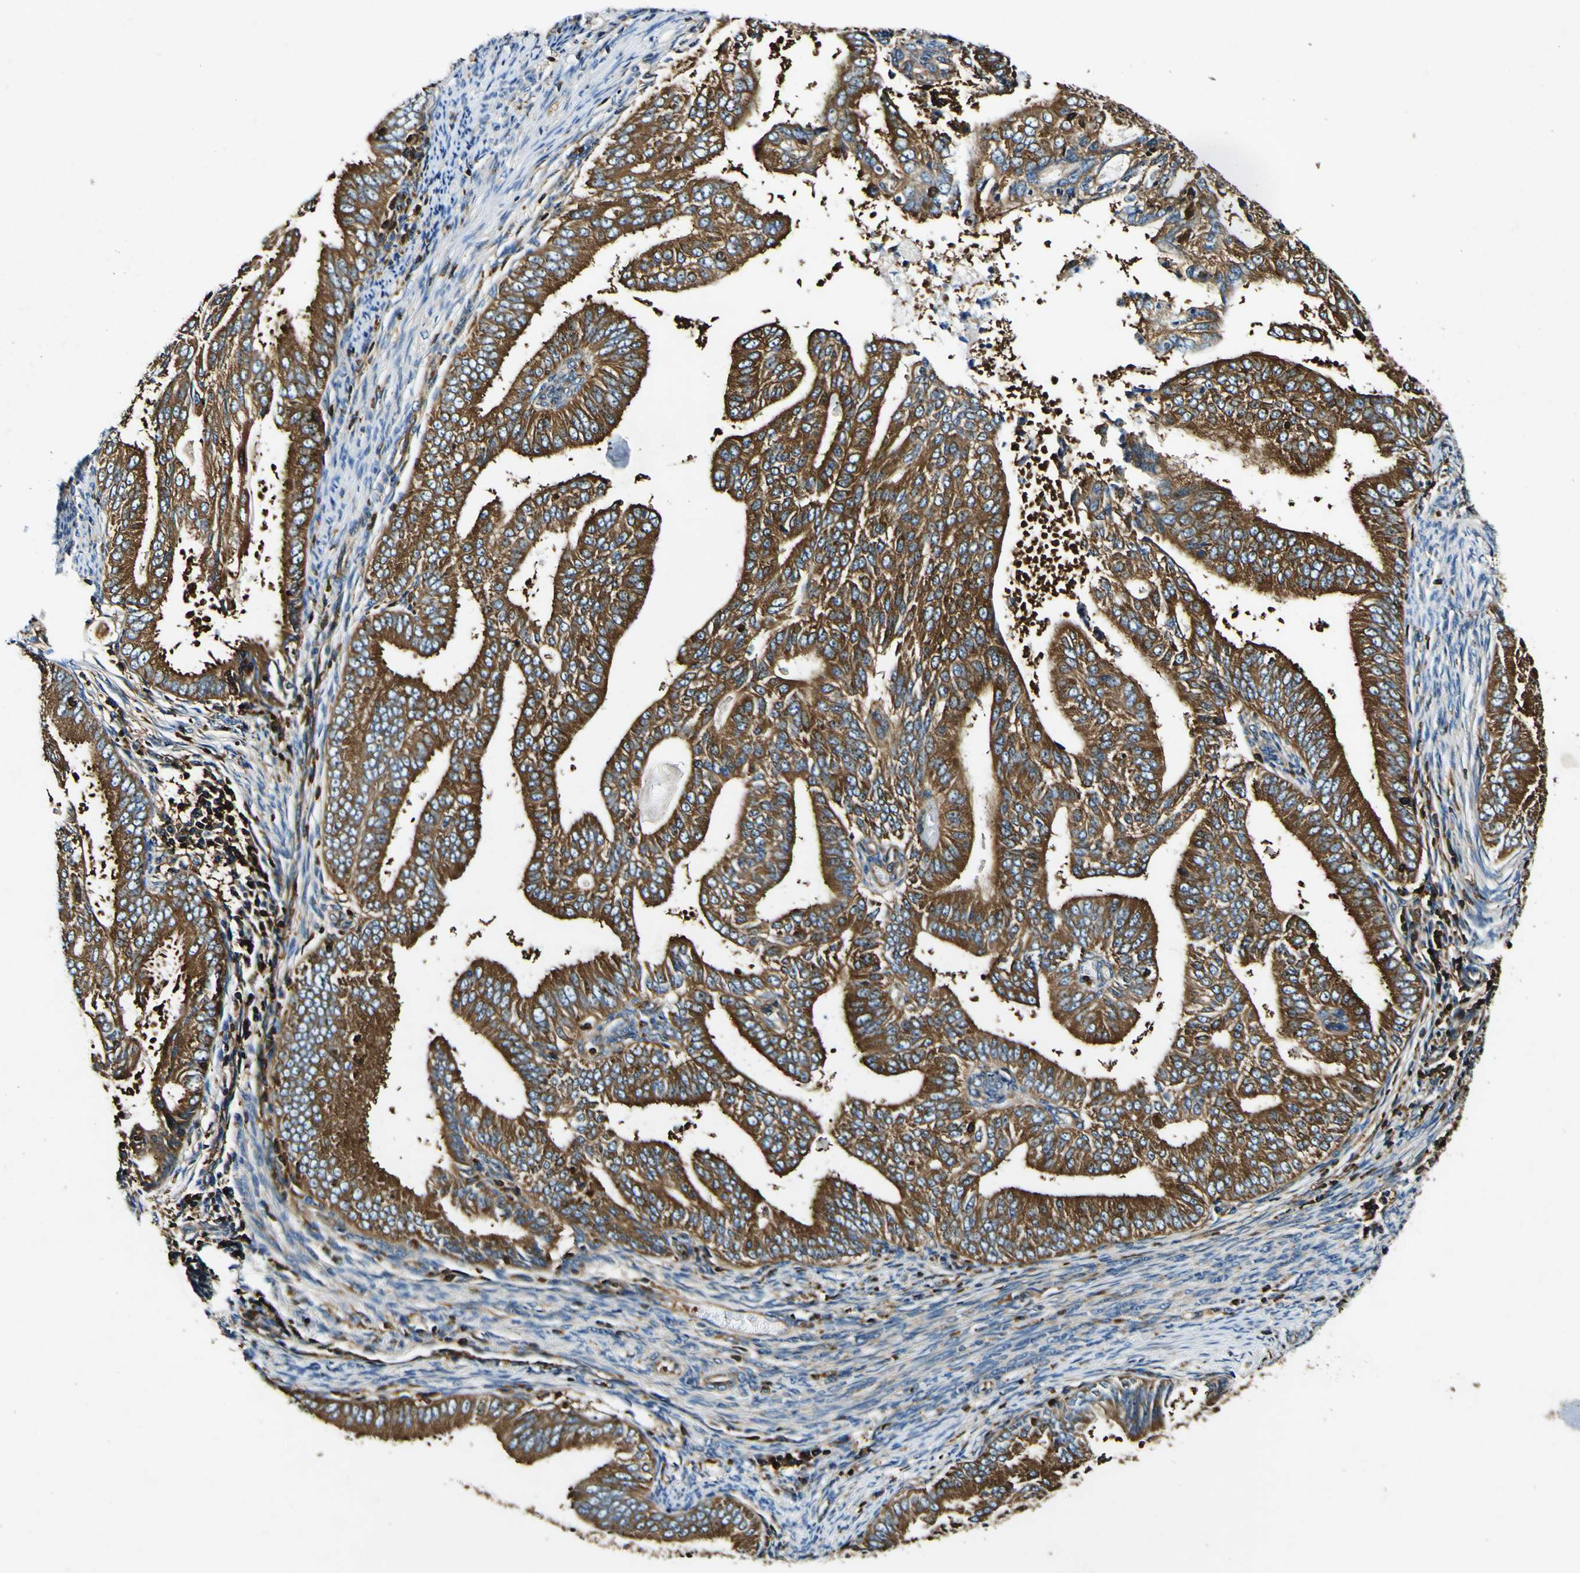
{"staining": {"intensity": "strong", "quantity": ">75%", "location": "cytoplasmic/membranous"}, "tissue": "endometrial cancer", "cell_type": "Tumor cells", "image_type": "cancer", "snomed": [{"axis": "morphology", "description": "Adenocarcinoma, NOS"}, {"axis": "topography", "description": "Endometrium"}], "caption": "Immunohistochemistry of human endometrial cancer exhibits high levels of strong cytoplasmic/membranous expression in about >75% of tumor cells. The staining was performed using DAB (3,3'-diaminobenzidine), with brown indicating positive protein expression. Nuclei are stained blue with hematoxylin.", "gene": "RHOT2", "patient": {"sex": "female", "age": 58}}